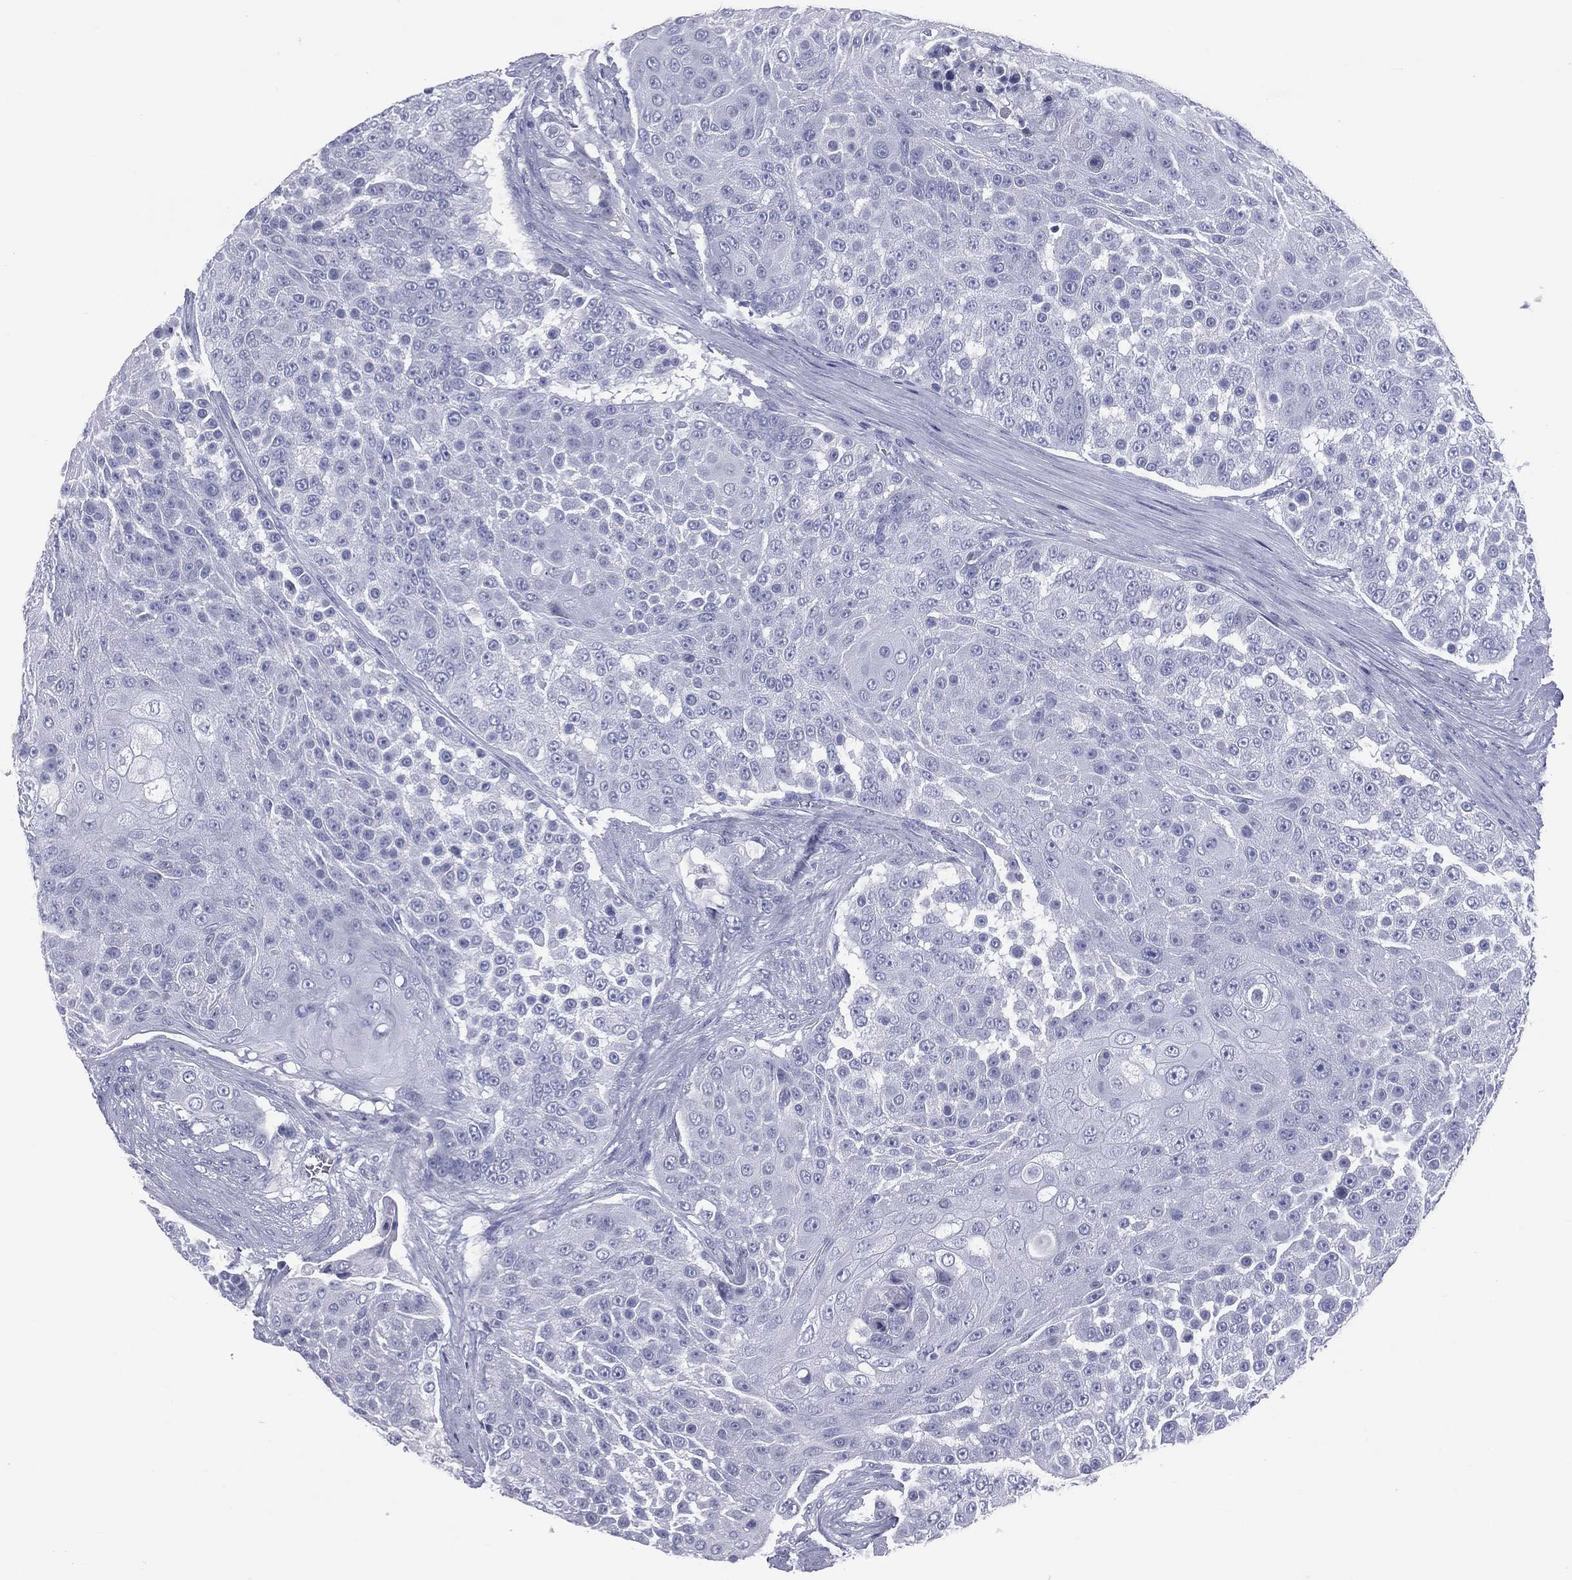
{"staining": {"intensity": "negative", "quantity": "none", "location": "none"}, "tissue": "urothelial cancer", "cell_type": "Tumor cells", "image_type": "cancer", "snomed": [{"axis": "morphology", "description": "Urothelial carcinoma, High grade"}, {"axis": "topography", "description": "Urinary bladder"}], "caption": "Immunohistochemical staining of human urothelial cancer exhibits no significant positivity in tumor cells. (Brightfield microscopy of DAB (3,3'-diaminobenzidine) IHC at high magnification).", "gene": "MLN", "patient": {"sex": "female", "age": 63}}